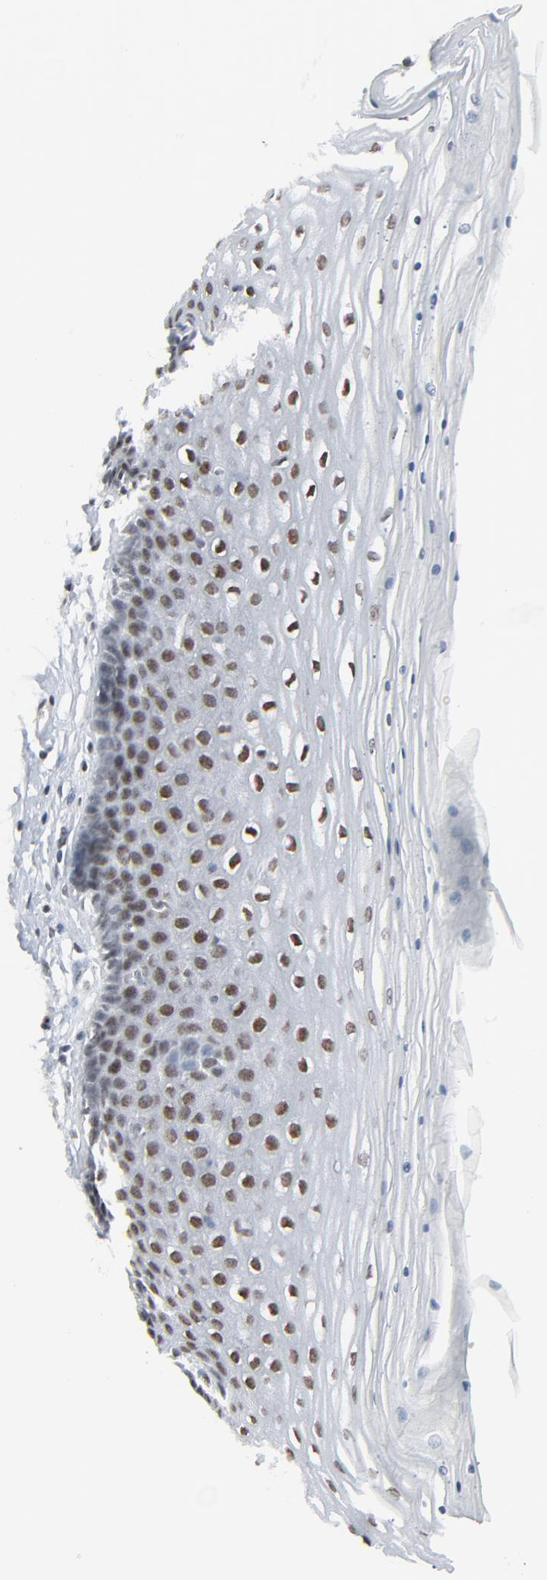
{"staining": {"intensity": "moderate", "quantity": ">75%", "location": "nuclear"}, "tissue": "cervix", "cell_type": "Glandular cells", "image_type": "normal", "snomed": [{"axis": "morphology", "description": "Normal tissue, NOS"}, {"axis": "topography", "description": "Cervix"}], "caption": "Immunohistochemical staining of benign cervix displays medium levels of moderate nuclear staining in approximately >75% of glandular cells. (IHC, brightfield microscopy, high magnification).", "gene": "FBXO28", "patient": {"sex": "female", "age": 39}}